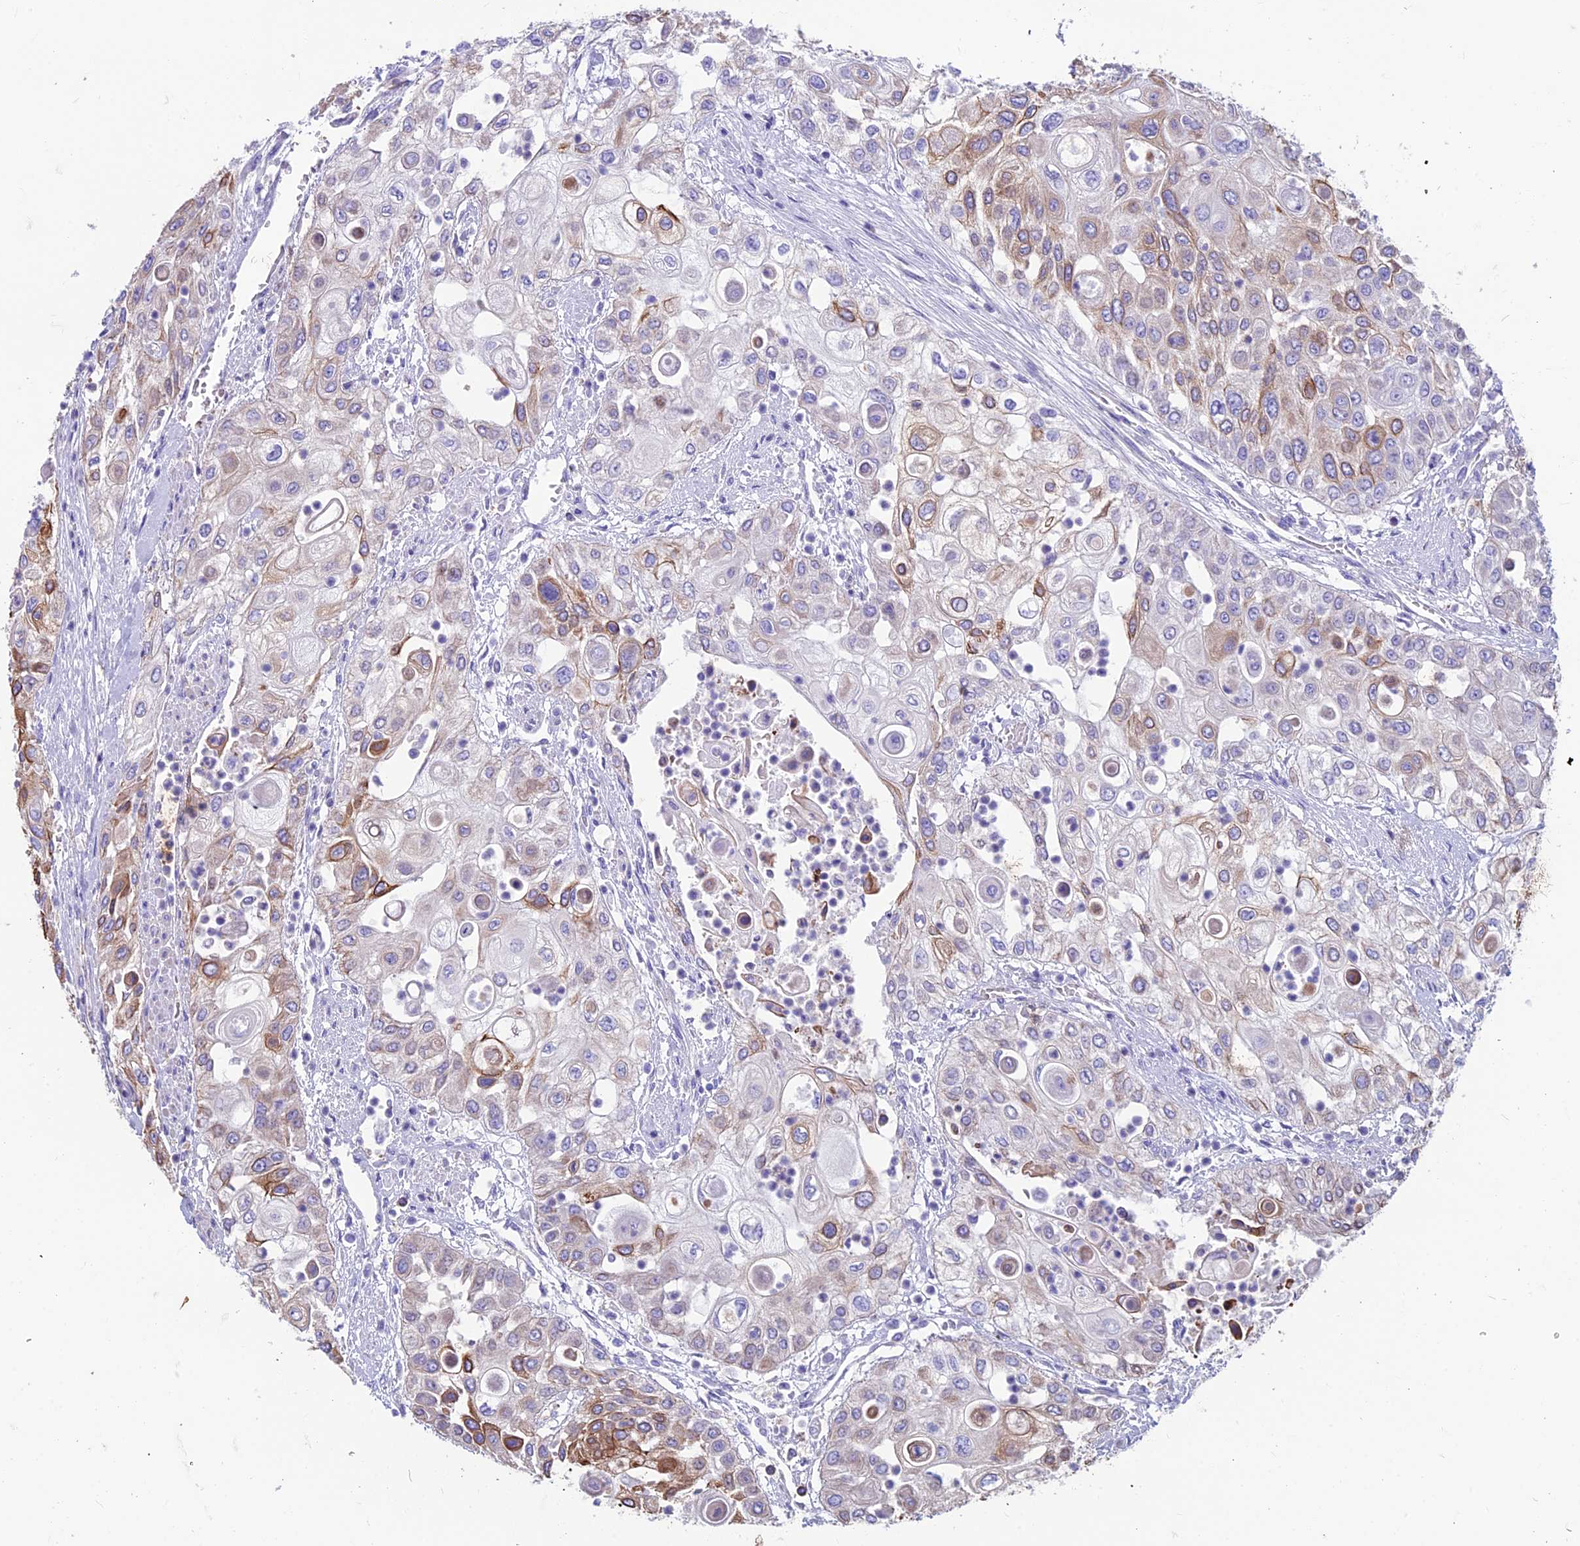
{"staining": {"intensity": "moderate", "quantity": "<25%", "location": "cytoplasmic/membranous"}, "tissue": "urothelial cancer", "cell_type": "Tumor cells", "image_type": "cancer", "snomed": [{"axis": "morphology", "description": "Urothelial carcinoma, High grade"}, {"axis": "topography", "description": "Urinary bladder"}], "caption": "An immunohistochemistry (IHC) micrograph of neoplastic tissue is shown. Protein staining in brown labels moderate cytoplasmic/membranous positivity in high-grade urothelial carcinoma within tumor cells.", "gene": "CDAN1", "patient": {"sex": "female", "age": 79}}